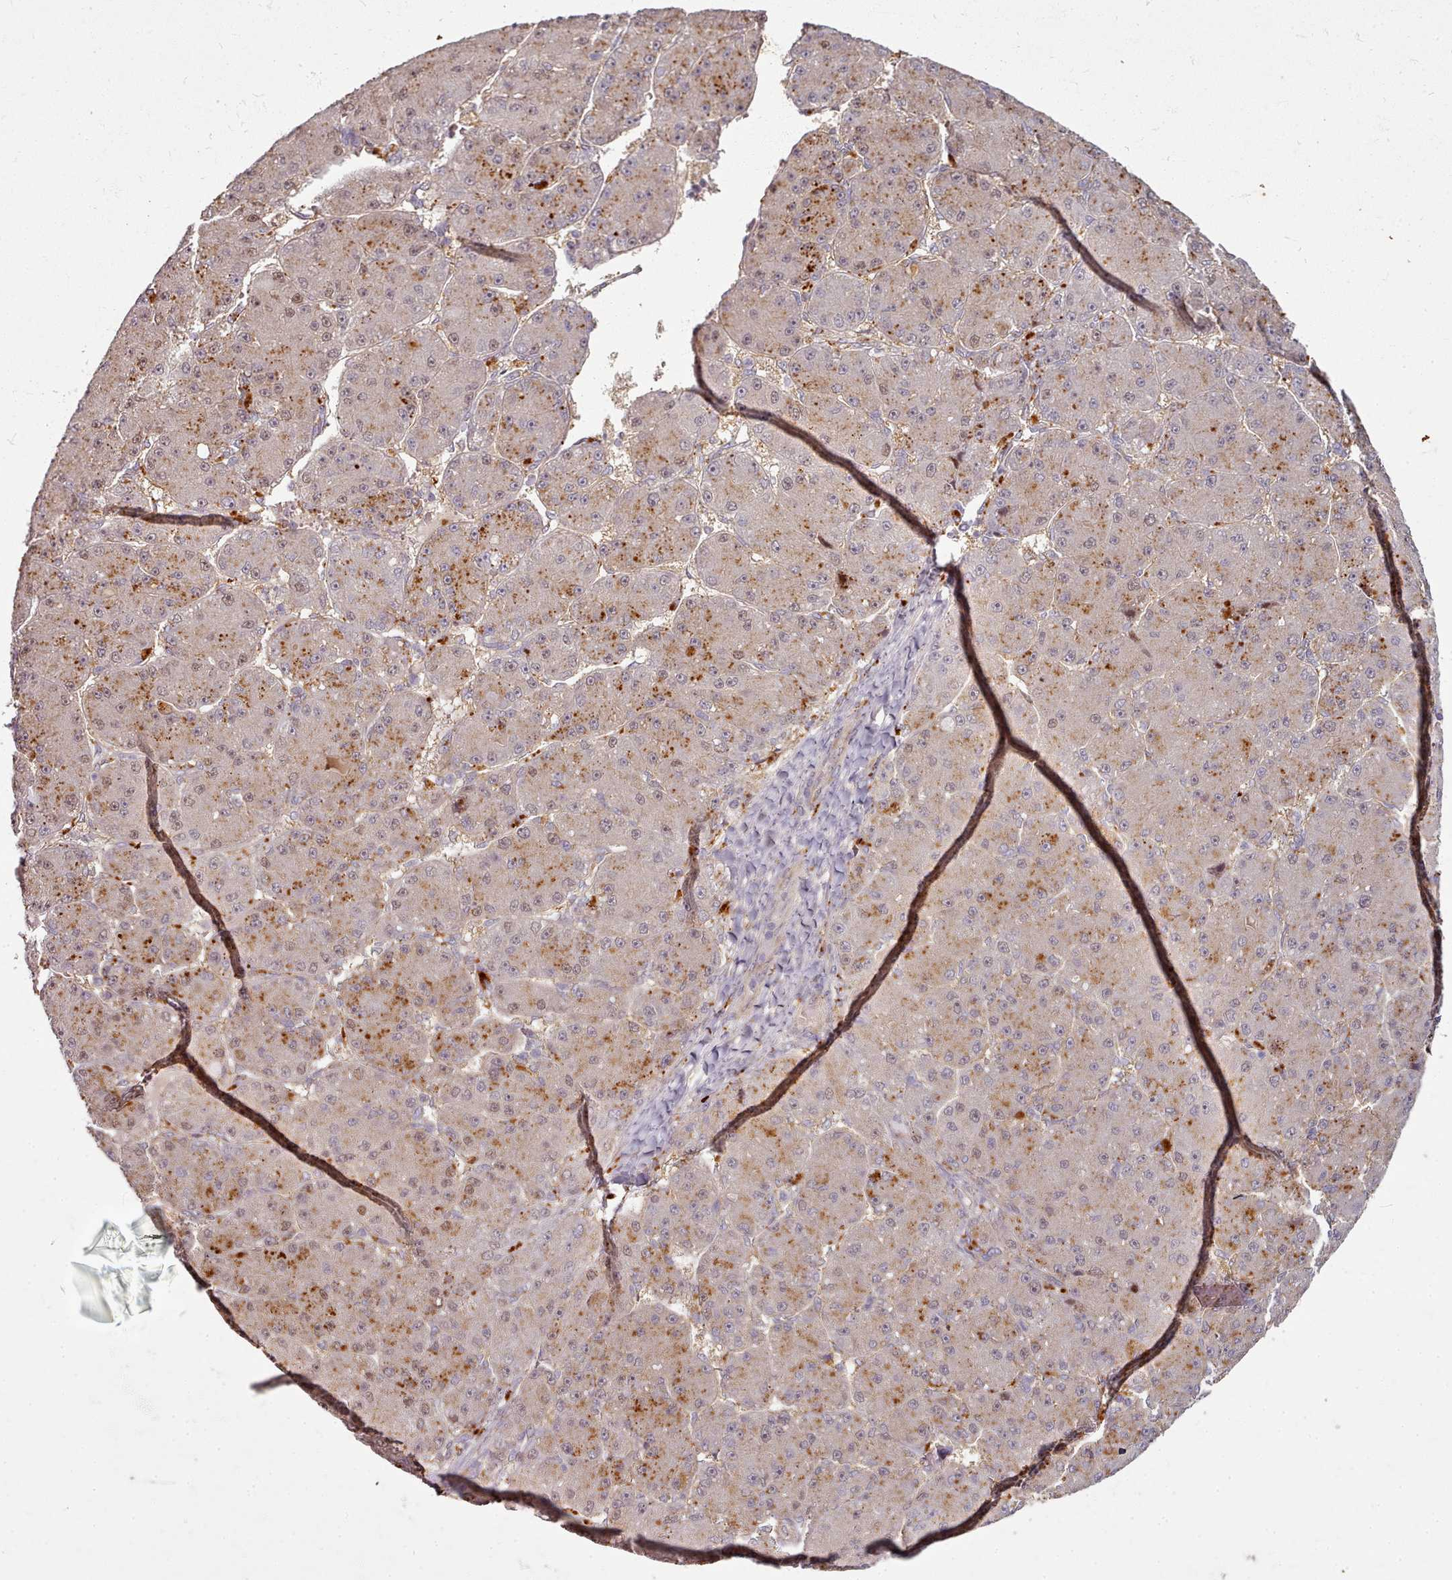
{"staining": {"intensity": "weak", "quantity": "<25%", "location": "nuclear"}, "tissue": "liver cancer", "cell_type": "Tumor cells", "image_type": "cancer", "snomed": [{"axis": "morphology", "description": "Carcinoma, Hepatocellular, NOS"}, {"axis": "topography", "description": "Liver"}], "caption": "Immunohistochemistry of human liver cancer reveals no positivity in tumor cells.", "gene": "C1QTNF5", "patient": {"sex": "male", "age": 67}}